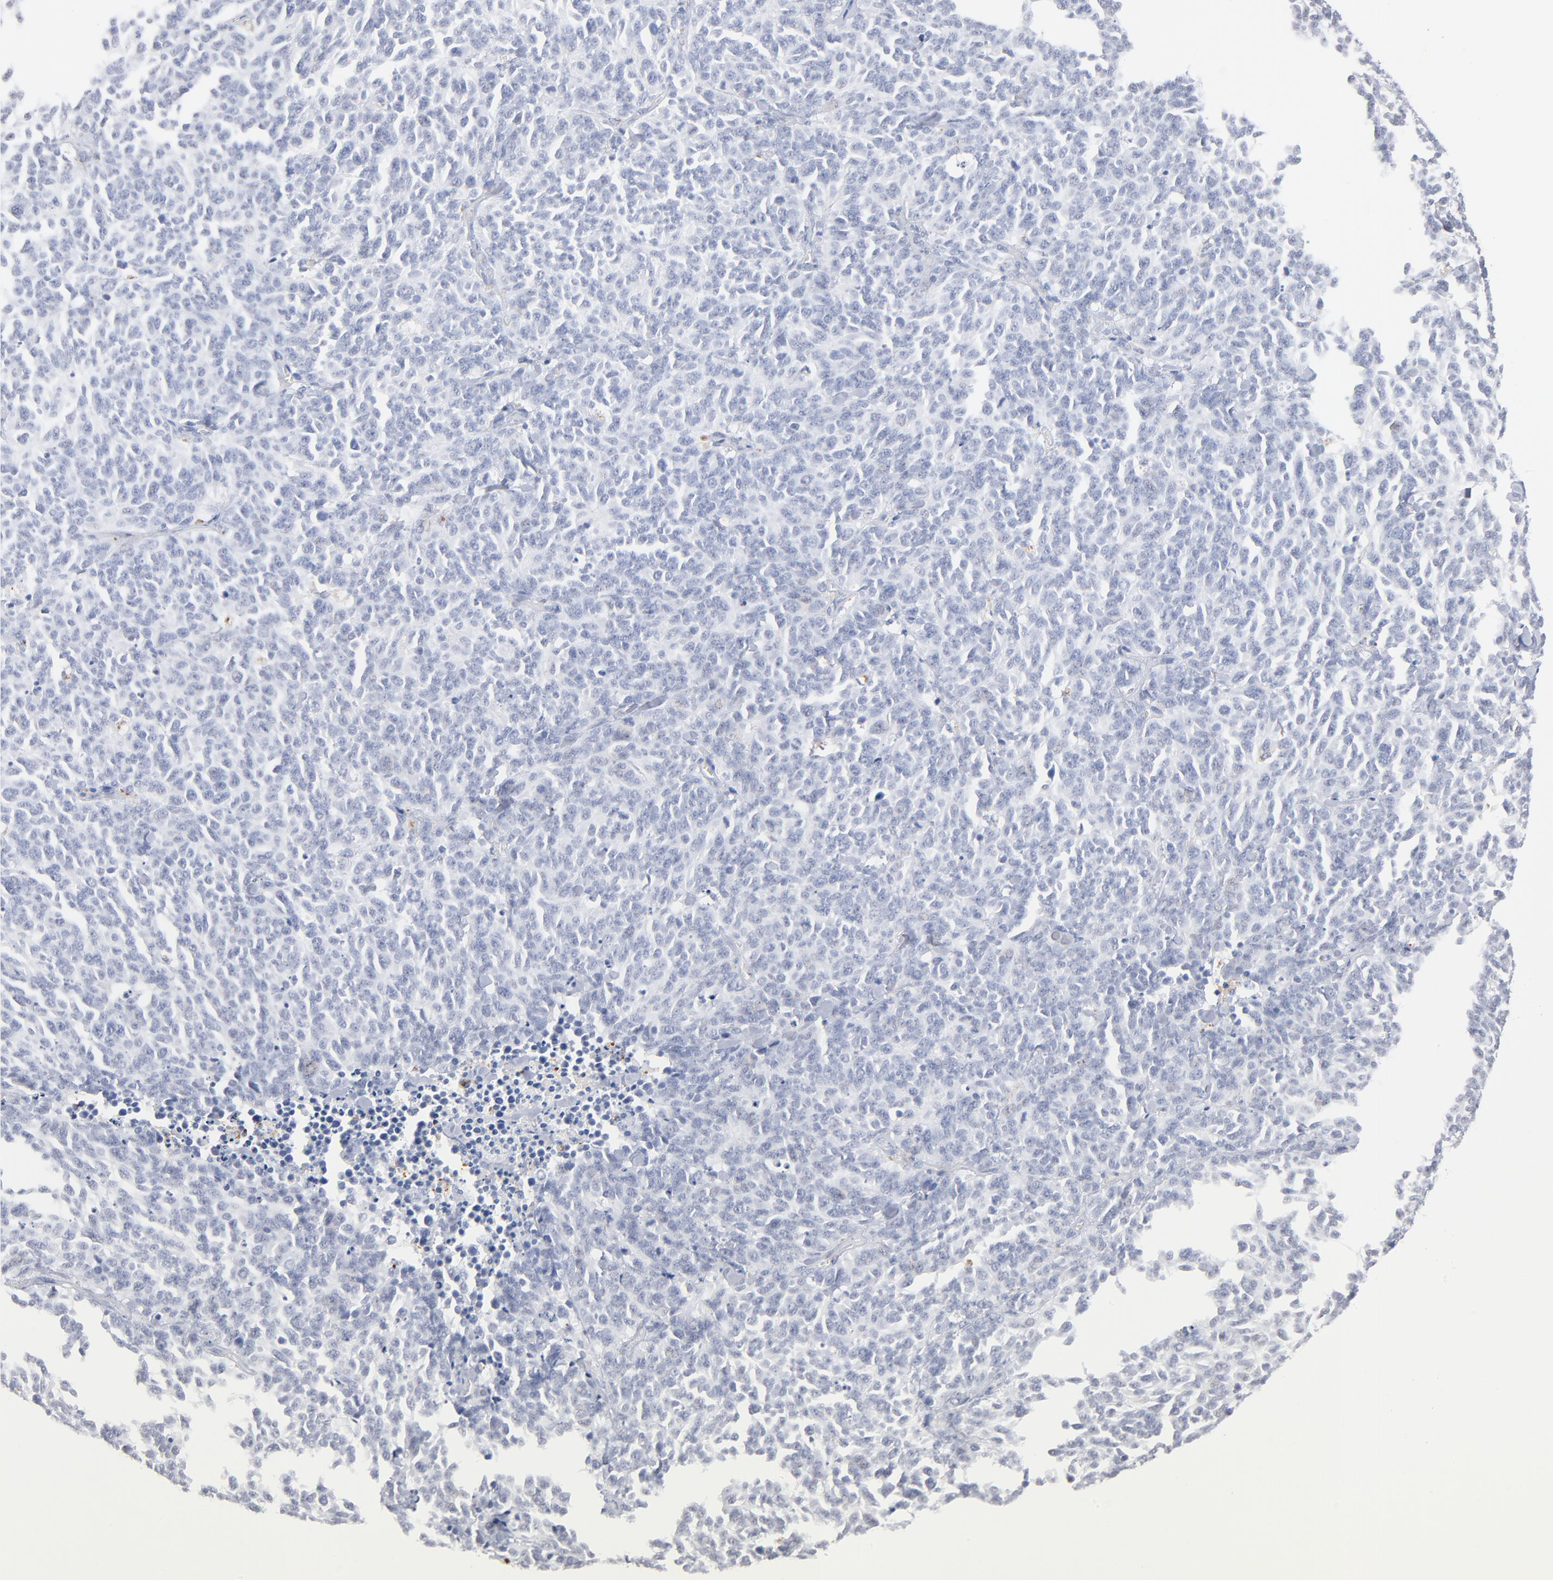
{"staining": {"intensity": "negative", "quantity": "none", "location": "none"}, "tissue": "lung cancer", "cell_type": "Tumor cells", "image_type": "cancer", "snomed": [{"axis": "morphology", "description": "Neoplasm, malignant, NOS"}, {"axis": "topography", "description": "Lung"}], "caption": "Lung malignant neoplasm was stained to show a protein in brown. There is no significant positivity in tumor cells.", "gene": "LTBP2", "patient": {"sex": "female", "age": 58}}